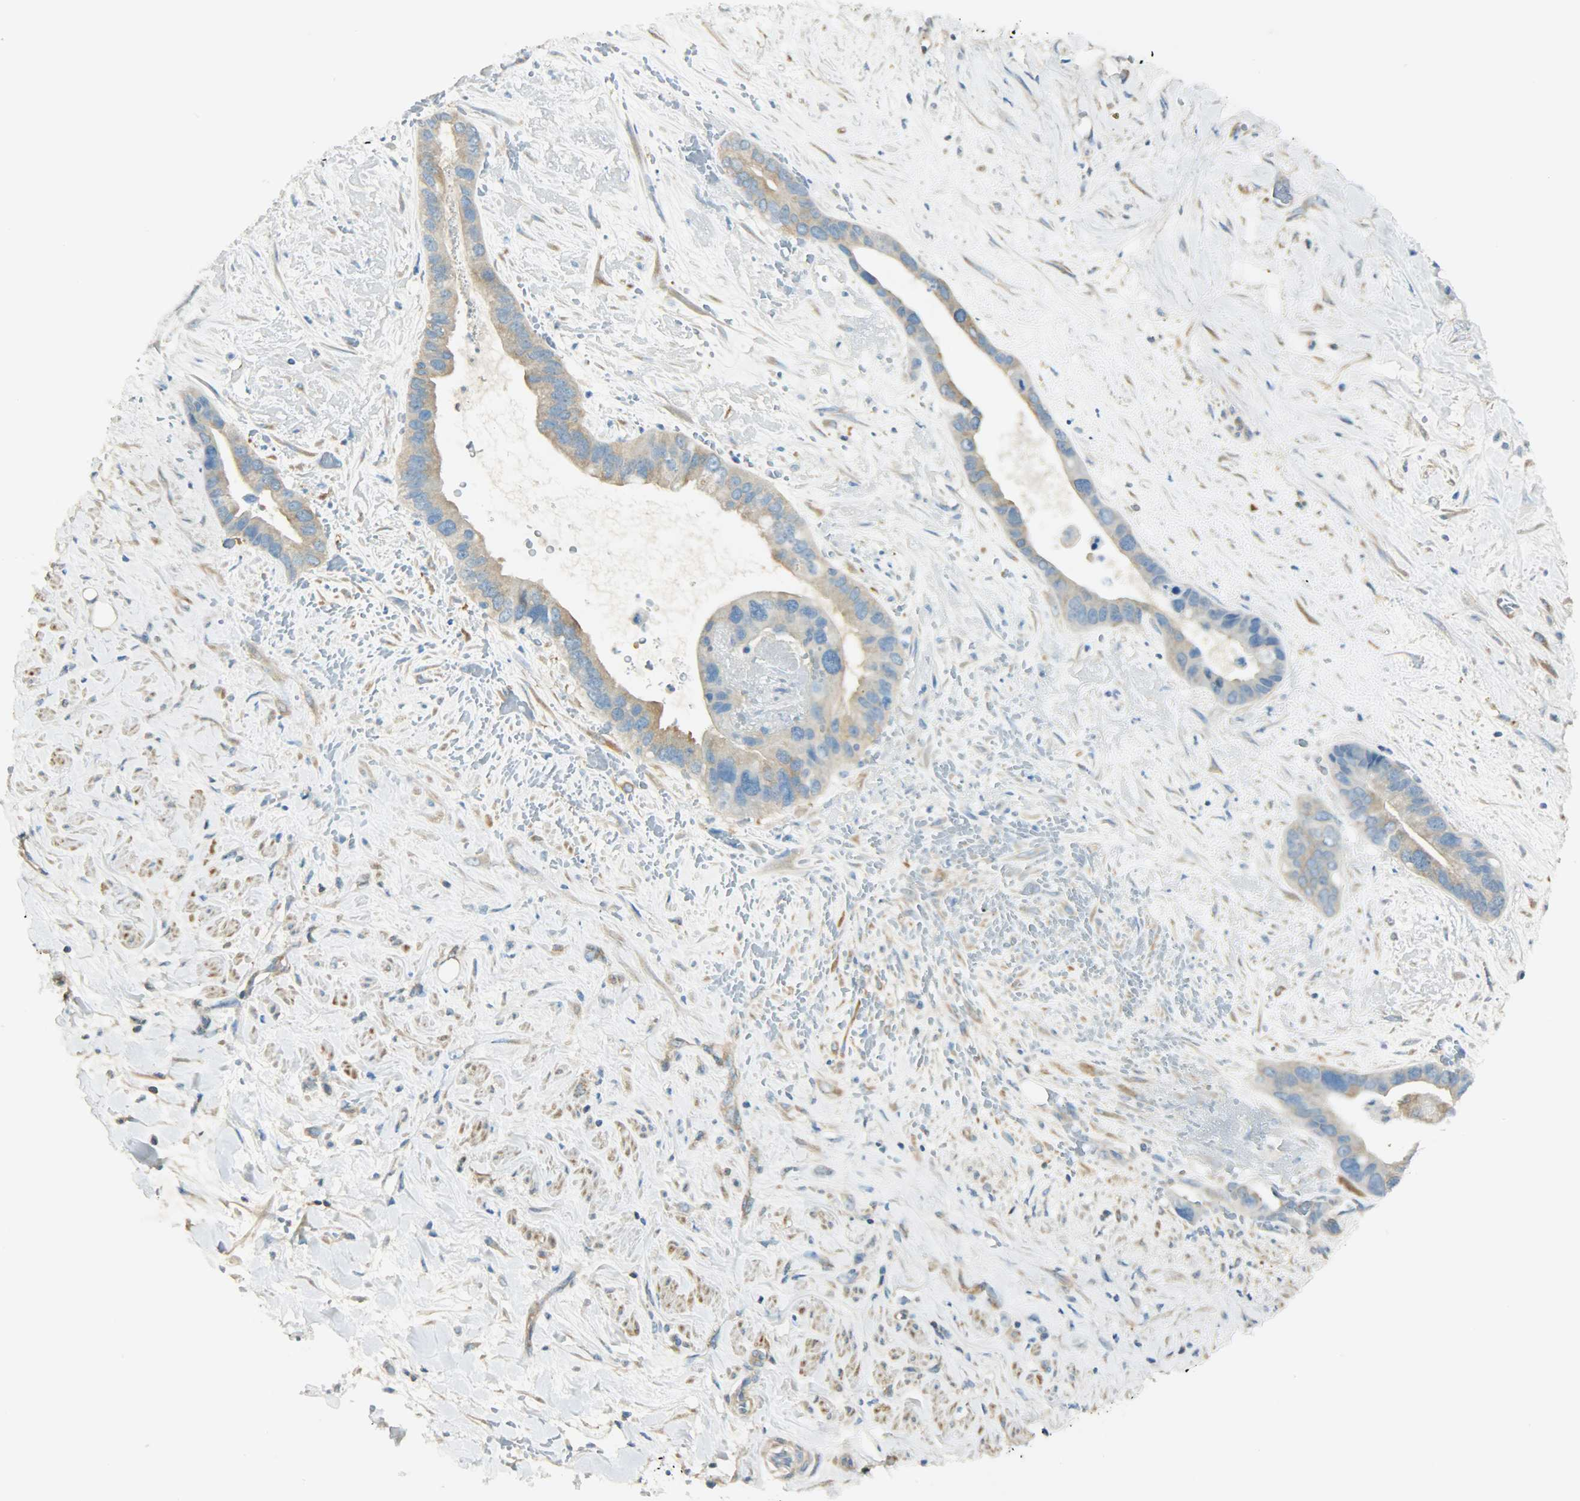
{"staining": {"intensity": "weak", "quantity": "25%-75%", "location": "cytoplasmic/membranous"}, "tissue": "liver cancer", "cell_type": "Tumor cells", "image_type": "cancer", "snomed": [{"axis": "morphology", "description": "Cholangiocarcinoma"}, {"axis": "topography", "description": "Liver"}], "caption": "Protein staining exhibits weak cytoplasmic/membranous positivity in approximately 25%-75% of tumor cells in liver cancer (cholangiocarcinoma).", "gene": "TSC22D2", "patient": {"sex": "female", "age": 65}}